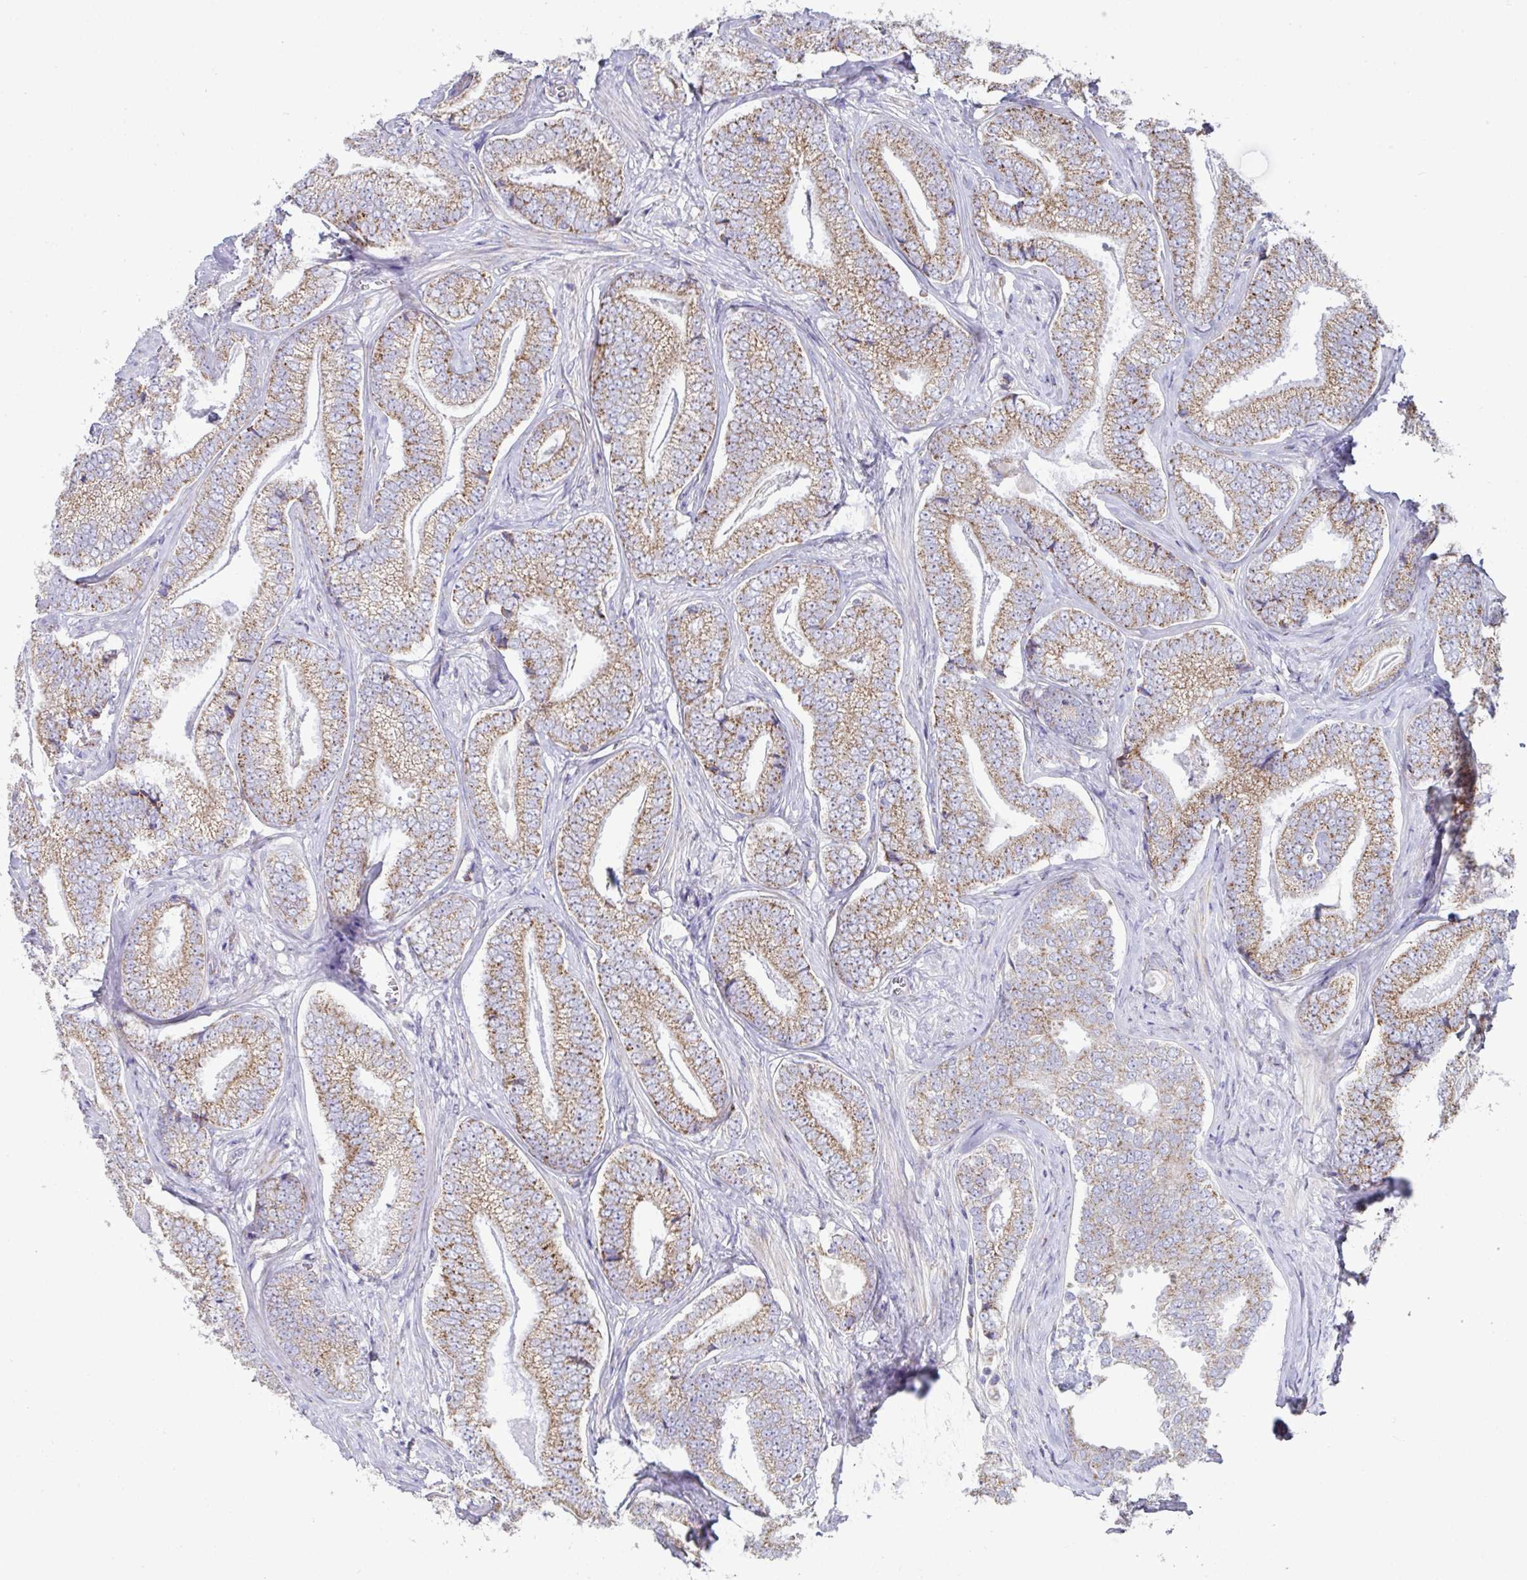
{"staining": {"intensity": "moderate", "quantity": ">75%", "location": "cytoplasmic/membranous"}, "tissue": "prostate cancer", "cell_type": "Tumor cells", "image_type": "cancer", "snomed": [{"axis": "morphology", "description": "Adenocarcinoma, Low grade"}, {"axis": "topography", "description": "Prostate"}], "caption": "A brown stain shows moderate cytoplasmic/membranous staining of a protein in human prostate low-grade adenocarcinoma tumor cells.", "gene": "DOK7", "patient": {"sex": "male", "age": 63}}